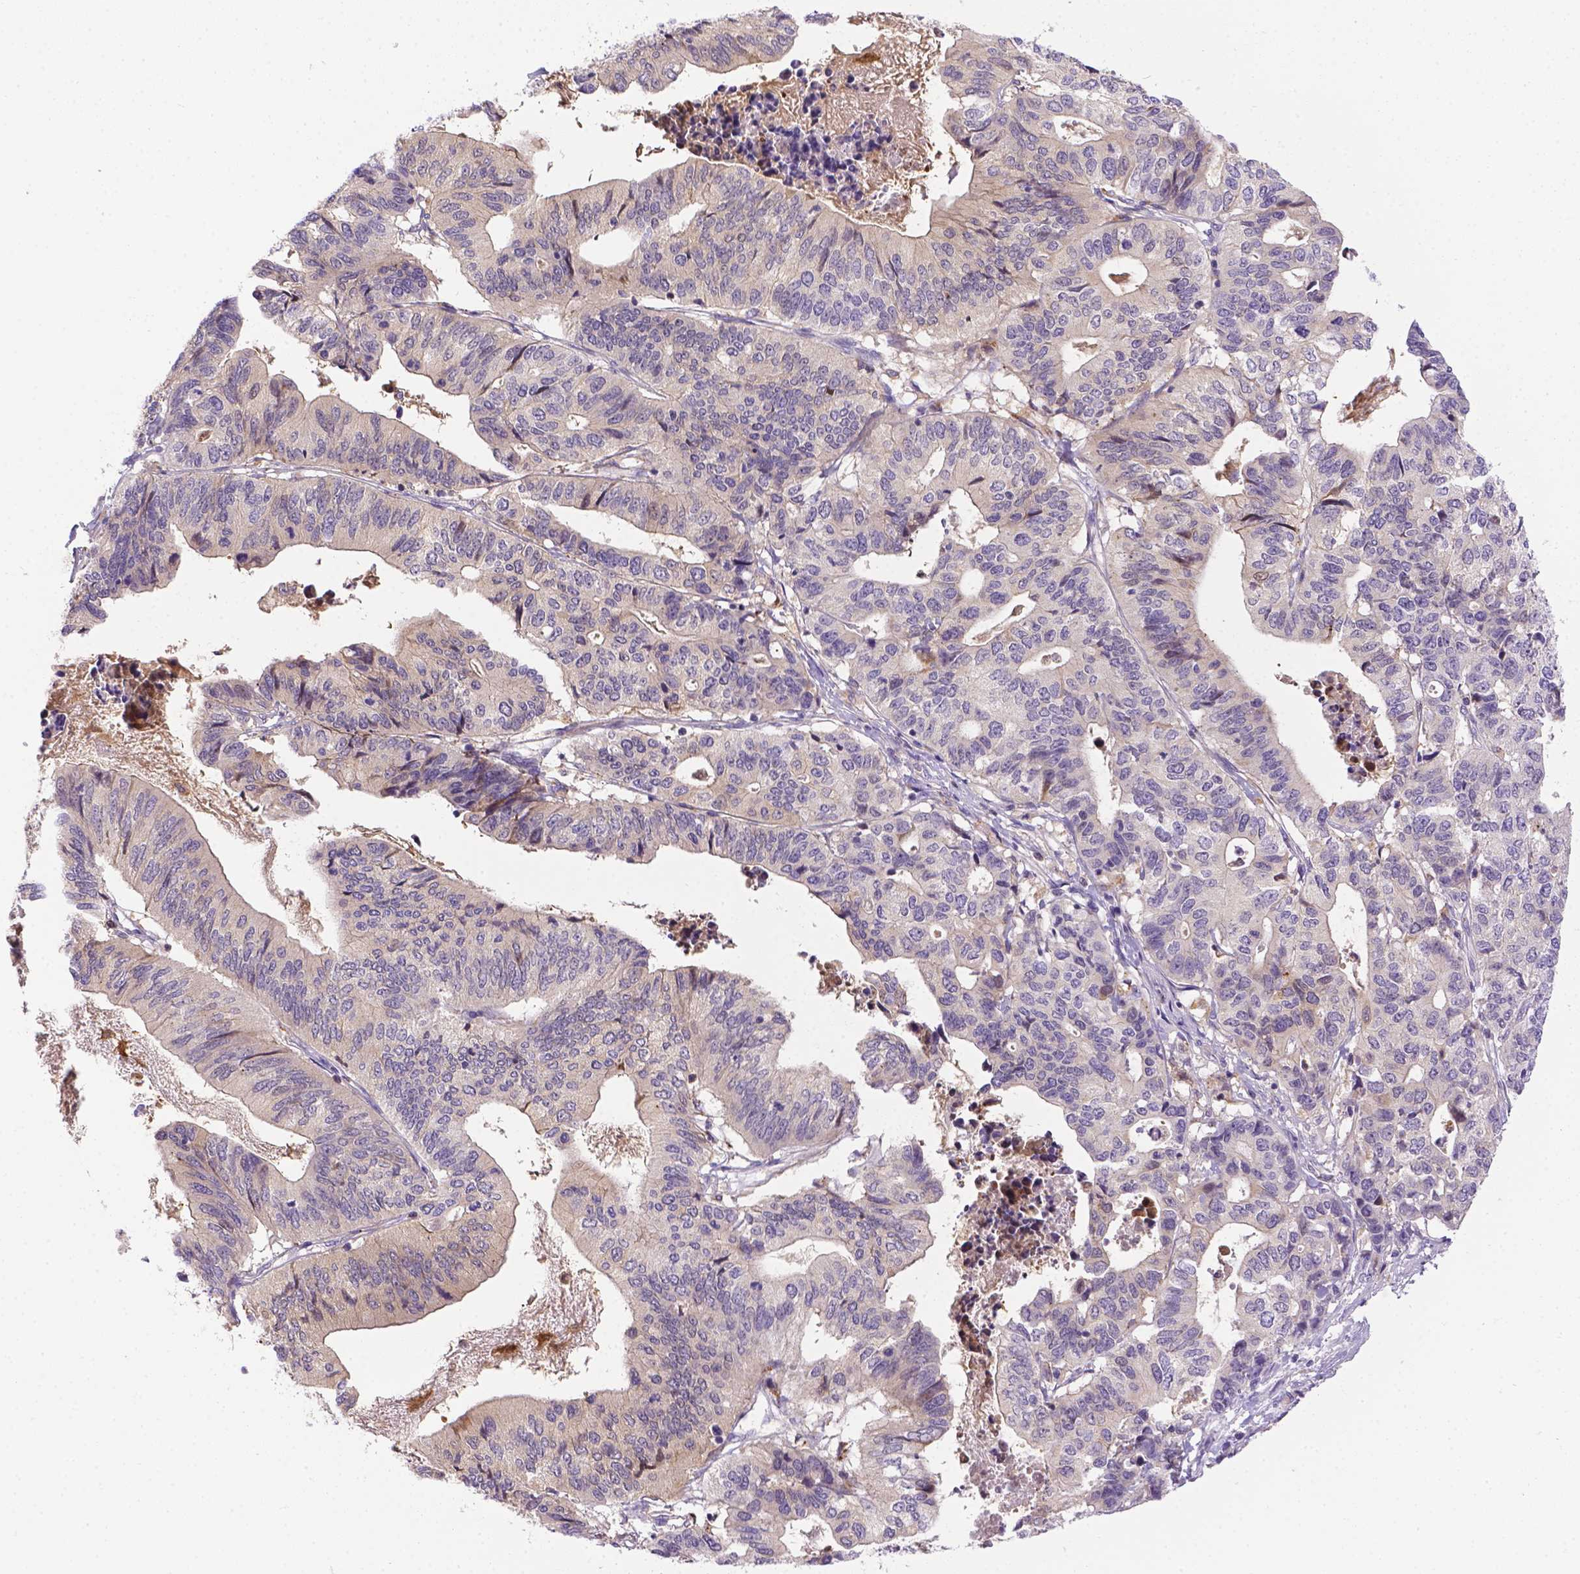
{"staining": {"intensity": "negative", "quantity": "none", "location": "none"}, "tissue": "stomach cancer", "cell_type": "Tumor cells", "image_type": "cancer", "snomed": [{"axis": "morphology", "description": "Adenocarcinoma, NOS"}, {"axis": "topography", "description": "Stomach, upper"}], "caption": "IHC photomicrograph of adenocarcinoma (stomach) stained for a protein (brown), which demonstrates no positivity in tumor cells.", "gene": "TM4SF18", "patient": {"sex": "female", "age": 67}}